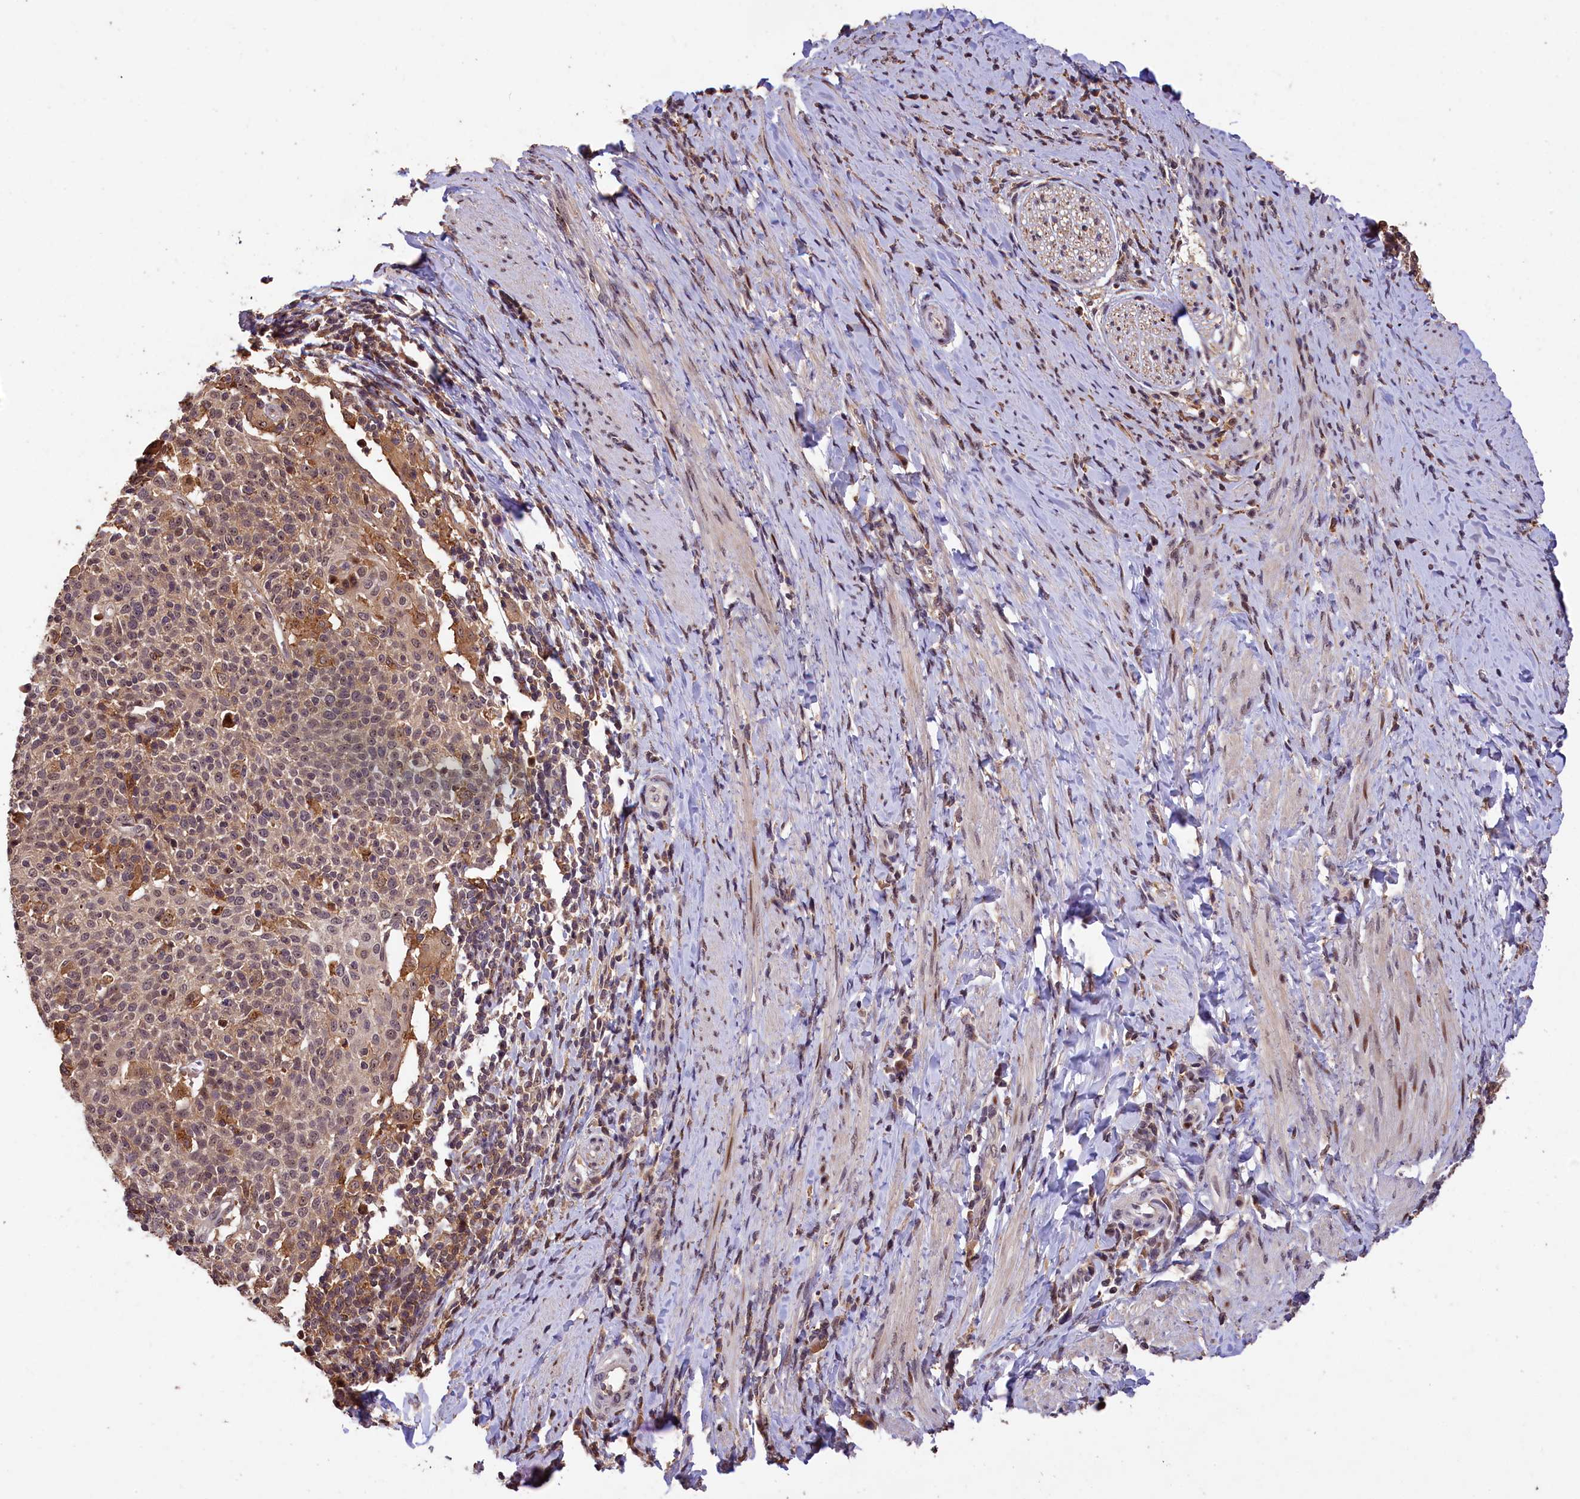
{"staining": {"intensity": "weak", "quantity": "25%-75%", "location": "nuclear"}, "tissue": "cervical cancer", "cell_type": "Tumor cells", "image_type": "cancer", "snomed": [{"axis": "morphology", "description": "Squamous cell carcinoma, NOS"}, {"axis": "topography", "description": "Cervix"}], "caption": "IHC (DAB) staining of cervical cancer (squamous cell carcinoma) shows weak nuclear protein positivity in approximately 25%-75% of tumor cells.", "gene": "PHAF1", "patient": {"sex": "female", "age": 52}}